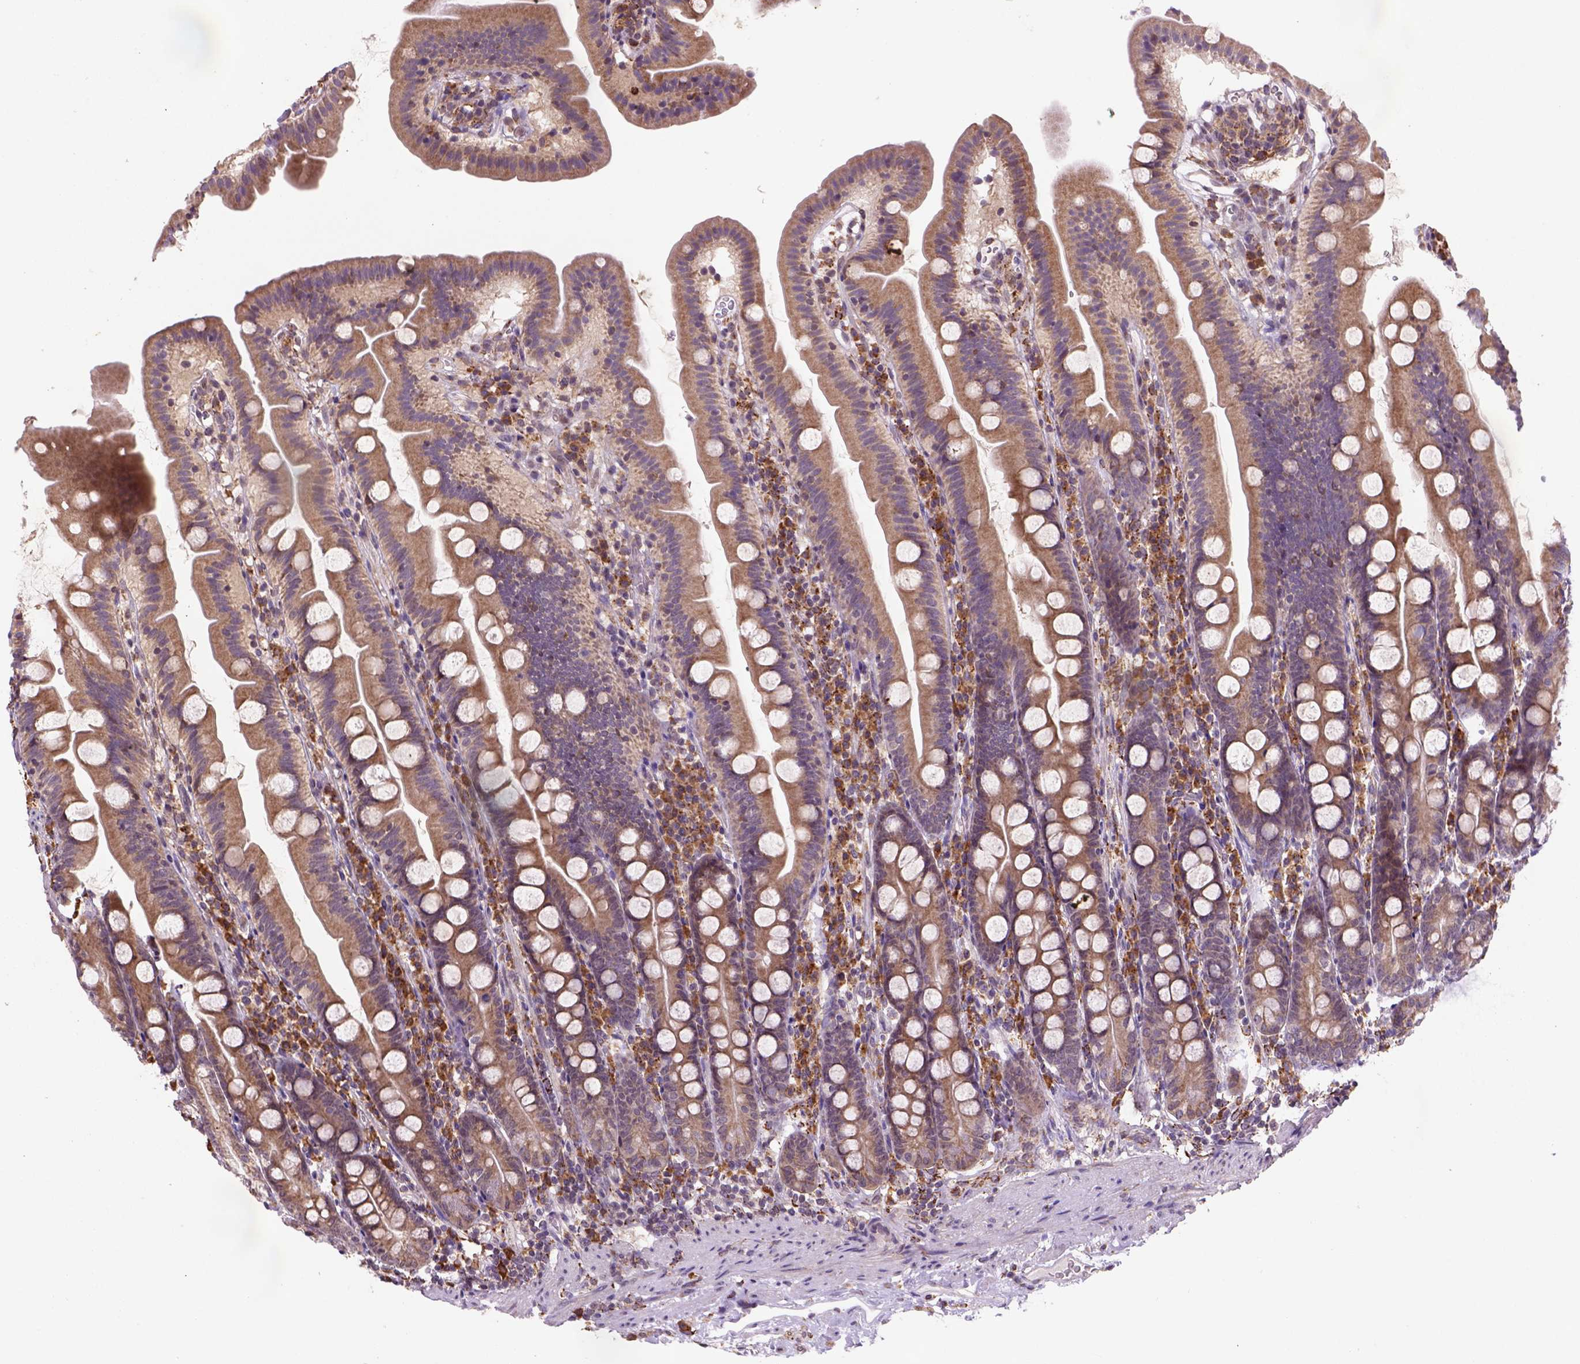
{"staining": {"intensity": "moderate", "quantity": ">75%", "location": "cytoplasmic/membranous"}, "tissue": "duodenum", "cell_type": "Glandular cells", "image_type": "normal", "snomed": [{"axis": "morphology", "description": "Normal tissue, NOS"}, {"axis": "topography", "description": "Duodenum"}], "caption": "The micrograph demonstrates immunohistochemical staining of unremarkable duodenum. There is moderate cytoplasmic/membranous positivity is present in about >75% of glandular cells. Nuclei are stained in blue.", "gene": "FZD7", "patient": {"sex": "female", "age": 67}}